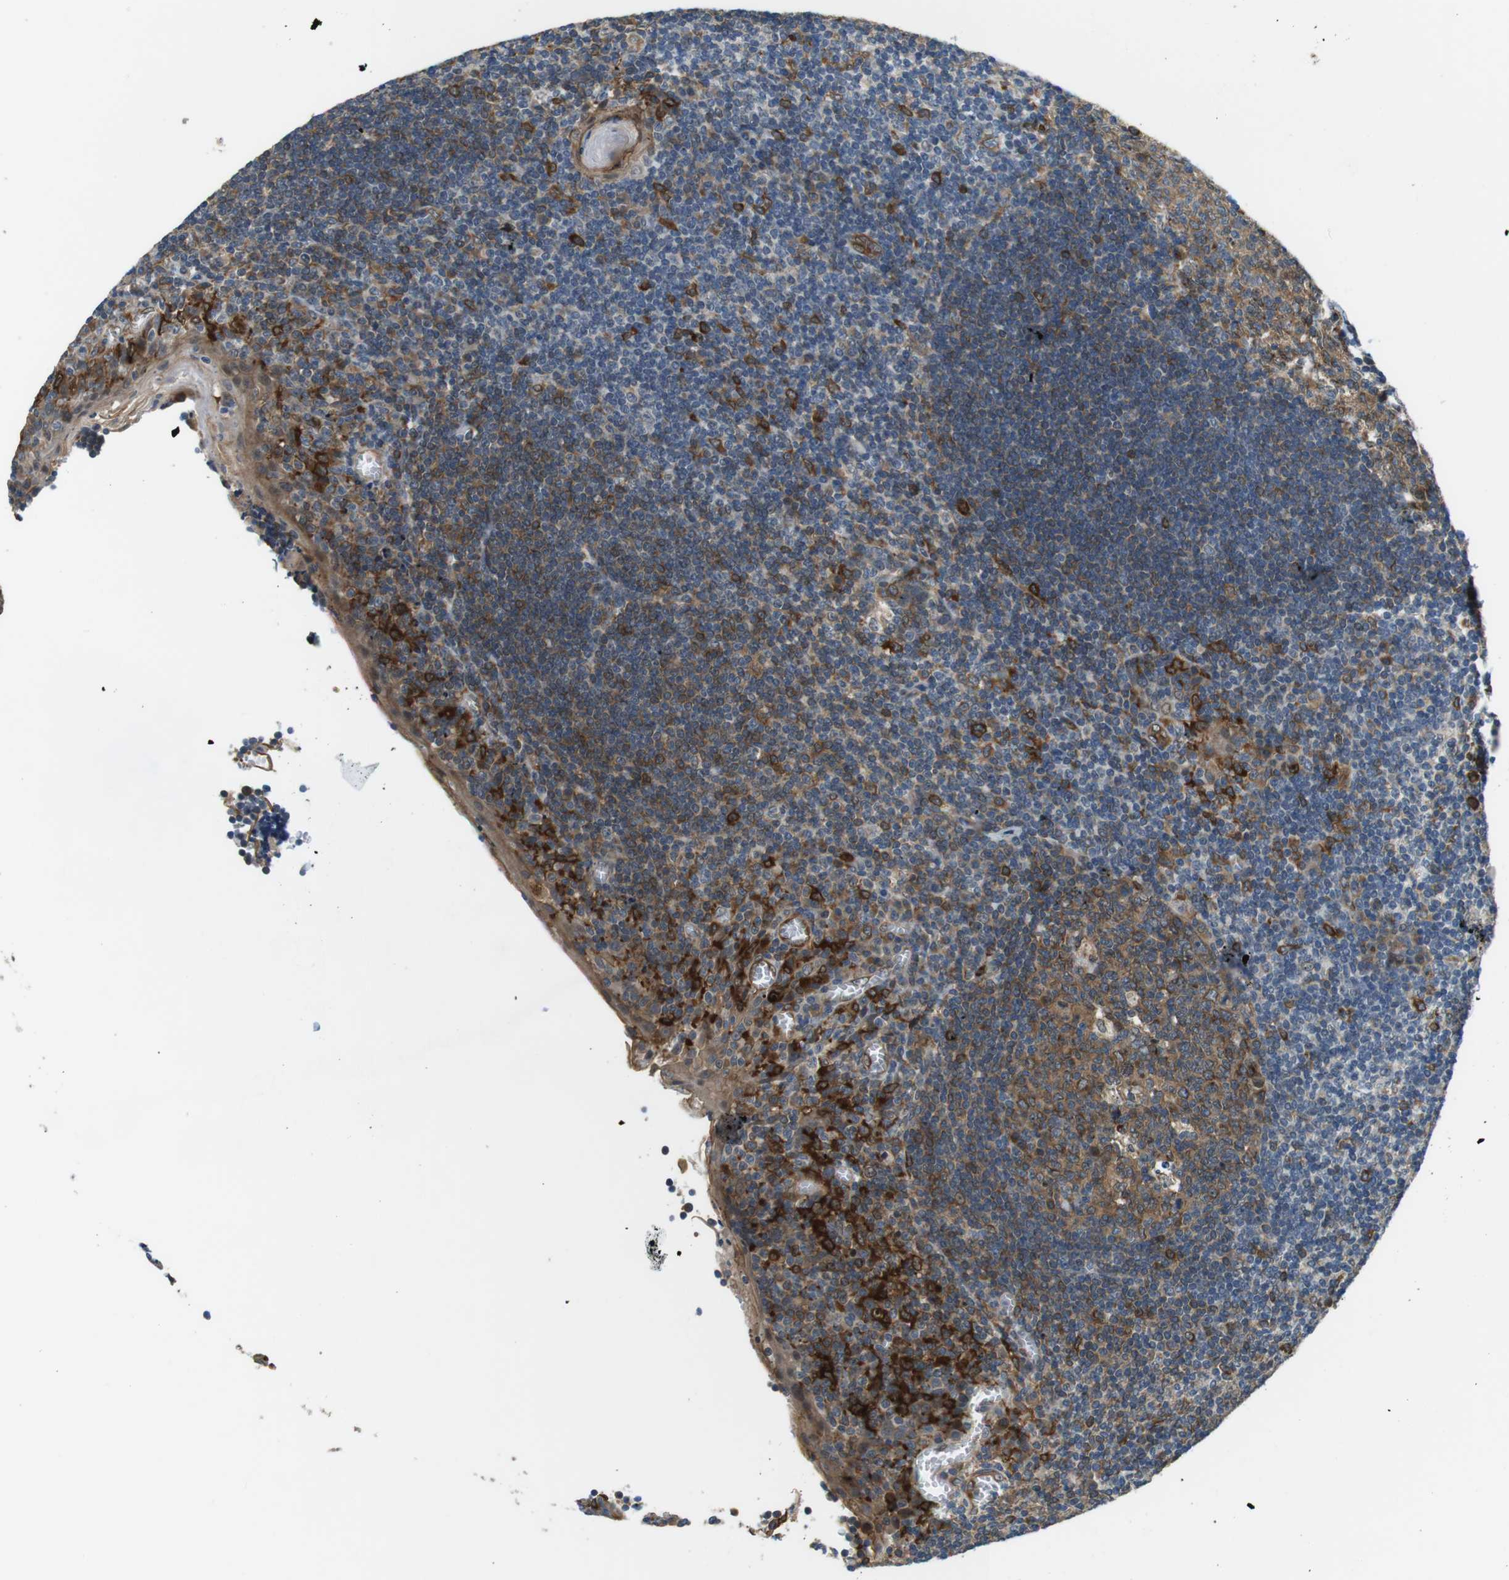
{"staining": {"intensity": "moderate", "quantity": "25%-75%", "location": "cytoplasmic/membranous"}, "tissue": "tonsil", "cell_type": "Germinal center cells", "image_type": "normal", "snomed": [{"axis": "morphology", "description": "Normal tissue, NOS"}, {"axis": "topography", "description": "Tonsil"}], "caption": "A medium amount of moderate cytoplasmic/membranous staining is appreciated in approximately 25%-75% of germinal center cells in benign tonsil. The staining was performed using DAB to visualize the protein expression in brown, while the nuclei were stained in blue with hematoxylin (Magnification: 20x).", "gene": "PALD1", "patient": {"sex": "male", "age": 37}}